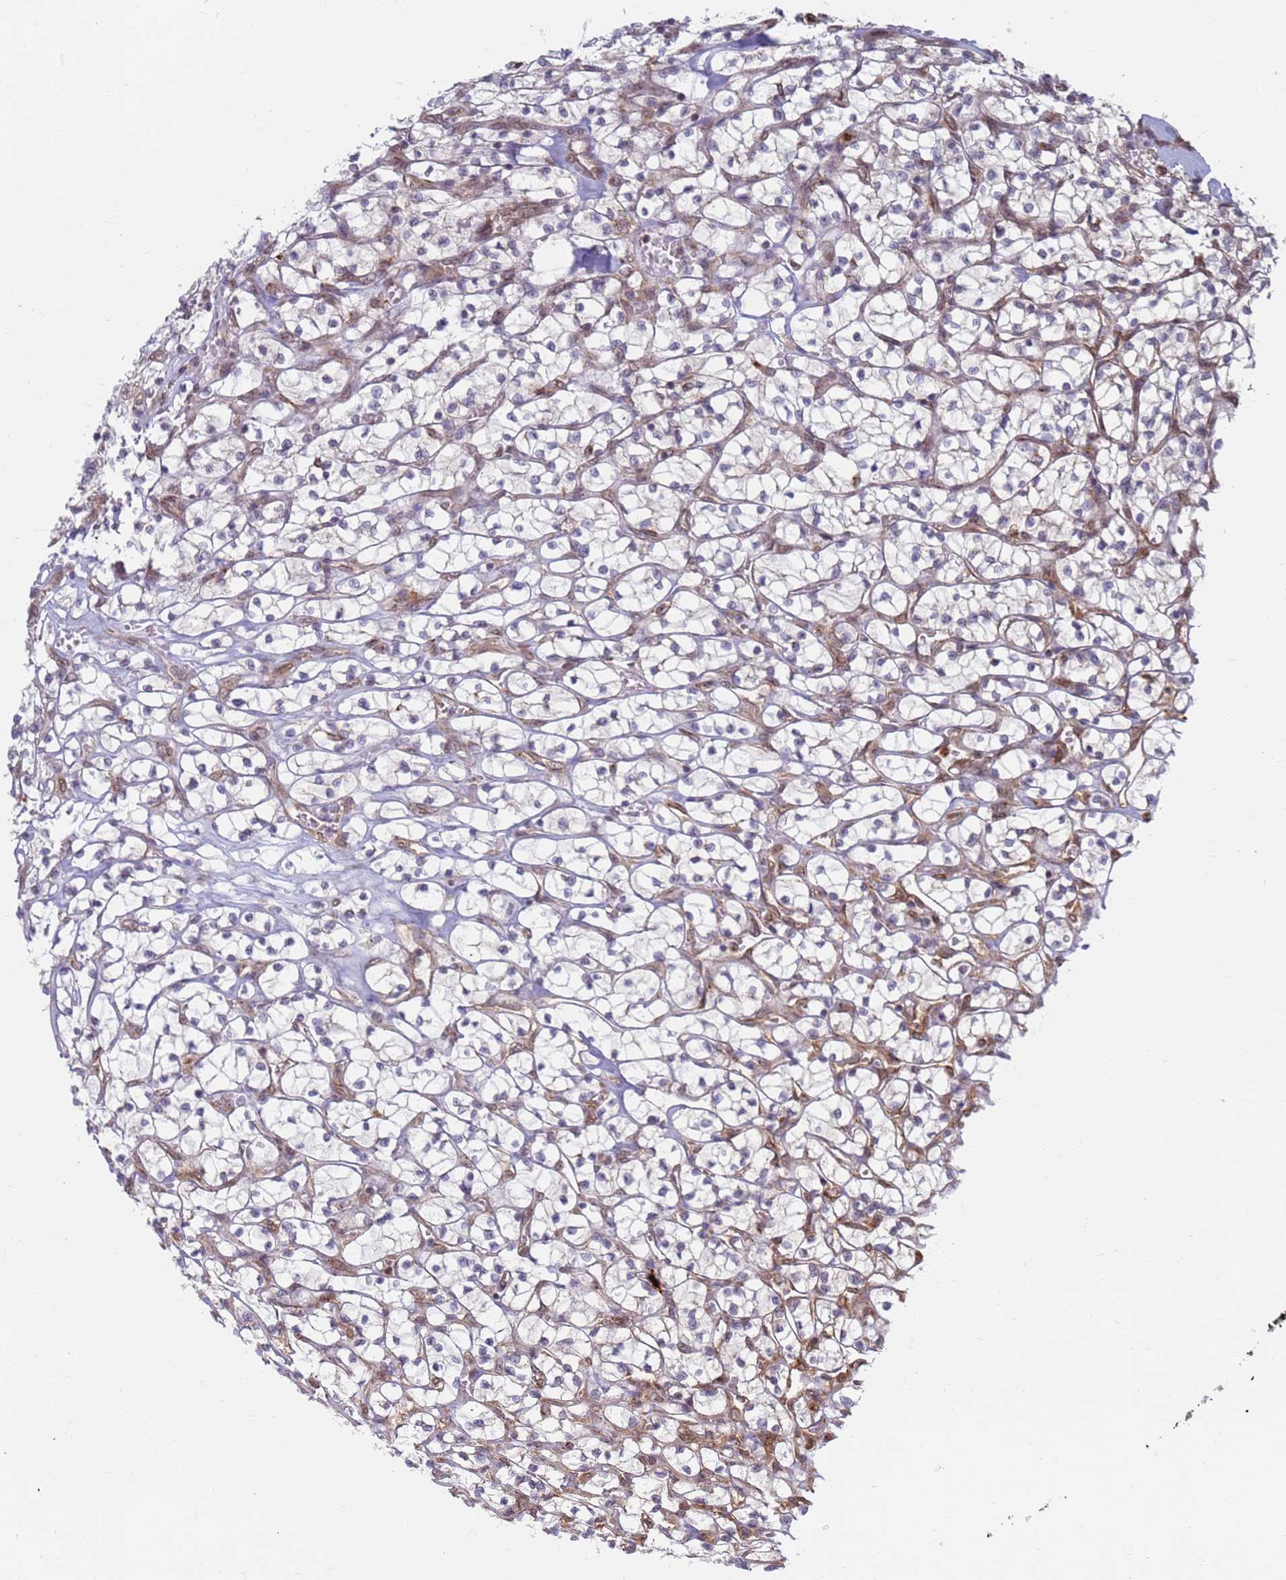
{"staining": {"intensity": "negative", "quantity": "none", "location": "none"}, "tissue": "renal cancer", "cell_type": "Tumor cells", "image_type": "cancer", "snomed": [{"axis": "morphology", "description": "Adenocarcinoma, NOS"}, {"axis": "topography", "description": "Kidney"}], "caption": "DAB immunohistochemical staining of renal cancer (adenocarcinoma) reveals no significant expression in tumor cells.", "gene": "CEP170", "patient": {"sex": "female", "age": 64}}